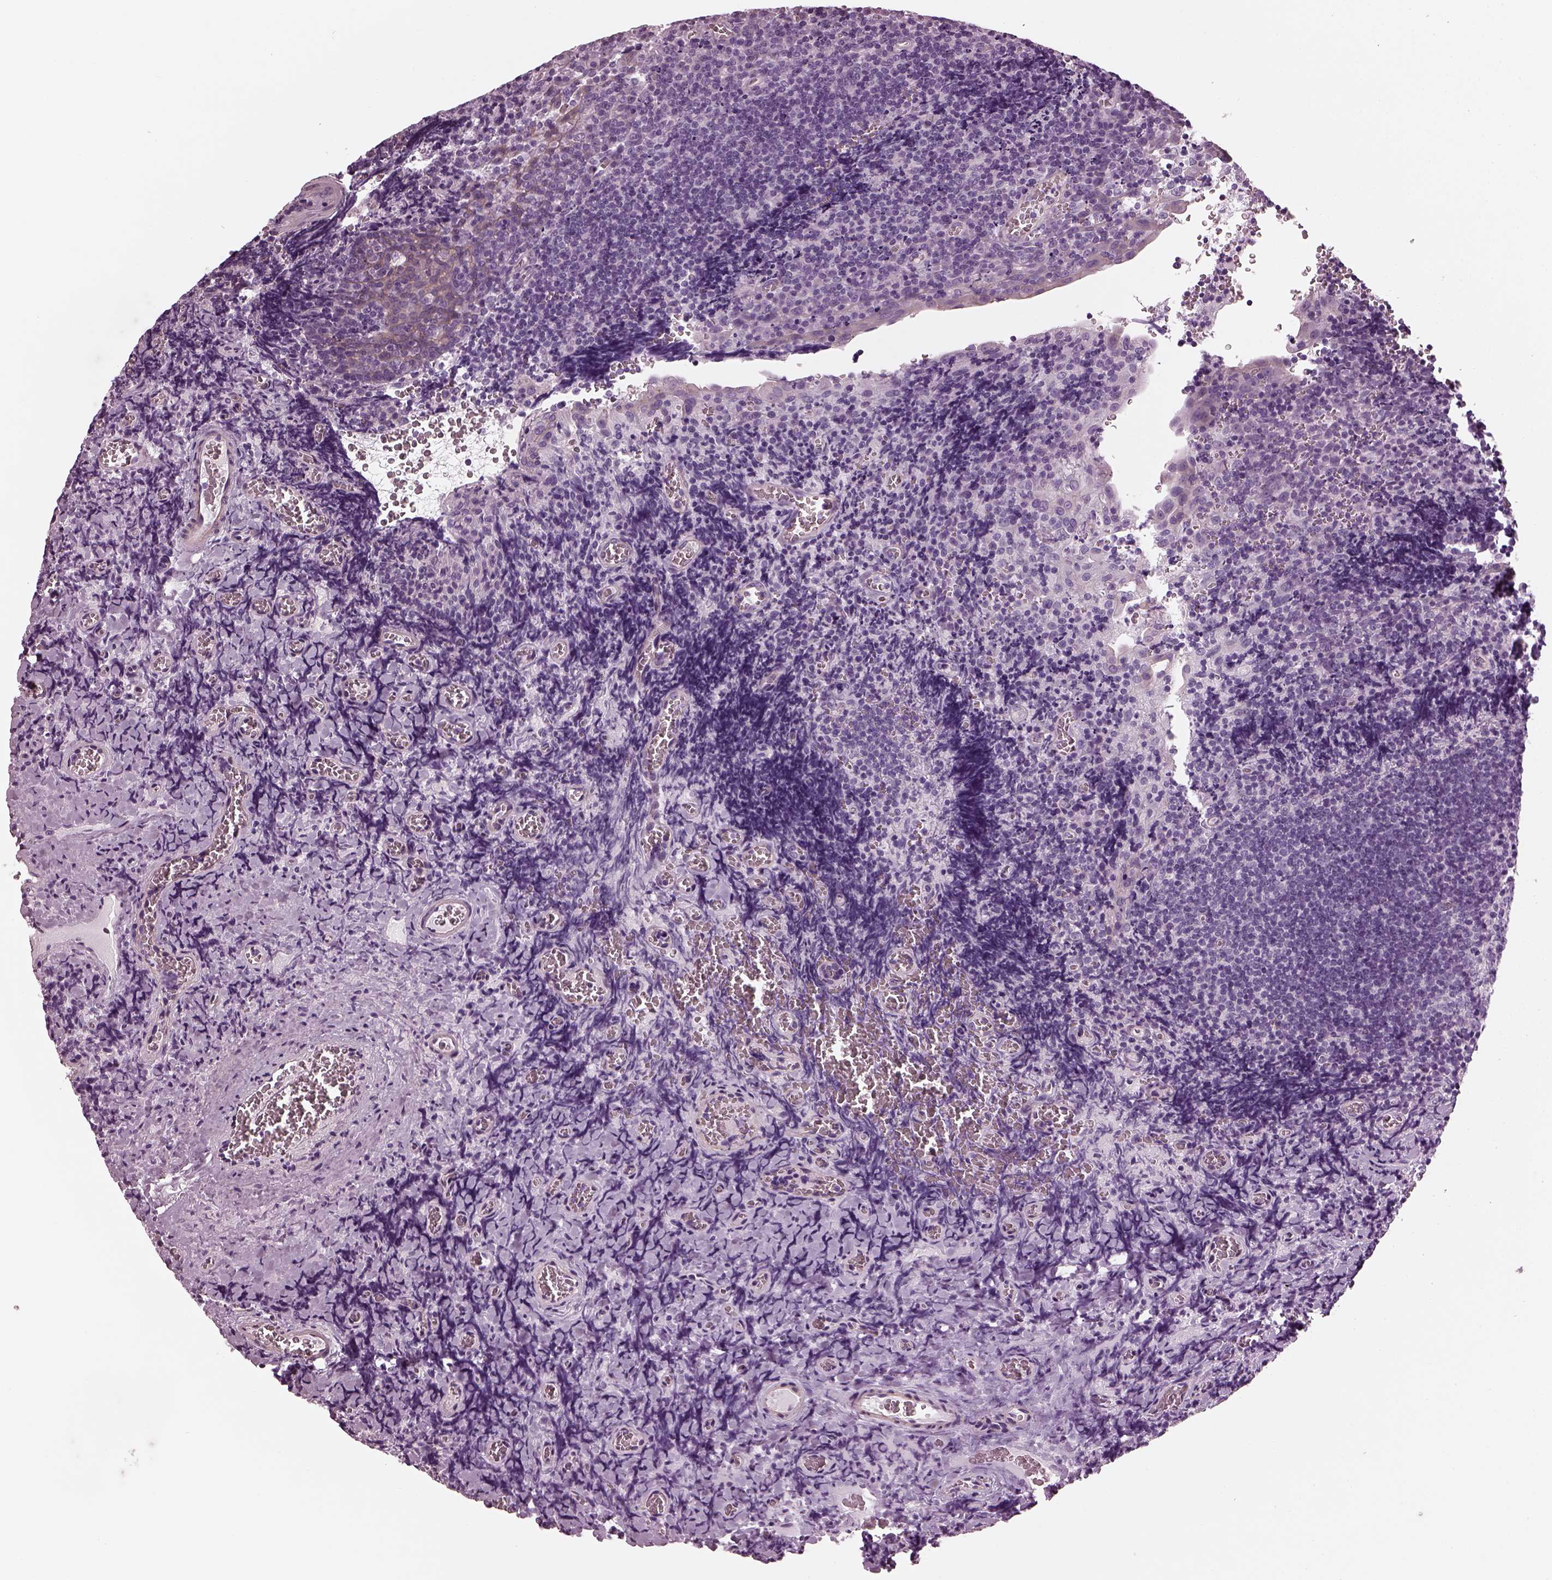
{"staining": {"intensity": "negative", "quantity": "none", "location": "none"}, "tissue": "tonsil", "cell_type": "Germinal center cells", "image_type": "normal", "snomed": [{"axis": "morphology", "description": "Normal tissue, NOS"}, {"axis": "morphology", "description": "Inflammation, NOS"}, {"axis": "topography", "description": "Tonsil"}], "caption": "DAB immunohistochemical staining of normal human tonsil reveals no significant staining in germinal center cells. The staining is performed using DAB (3,3'-diaminobenzidine) brown chromogen with nuclei counter-stained in using hematoxylin.", "gene": "BFSP1", "patient": {"sex": "female", "age": 31}}